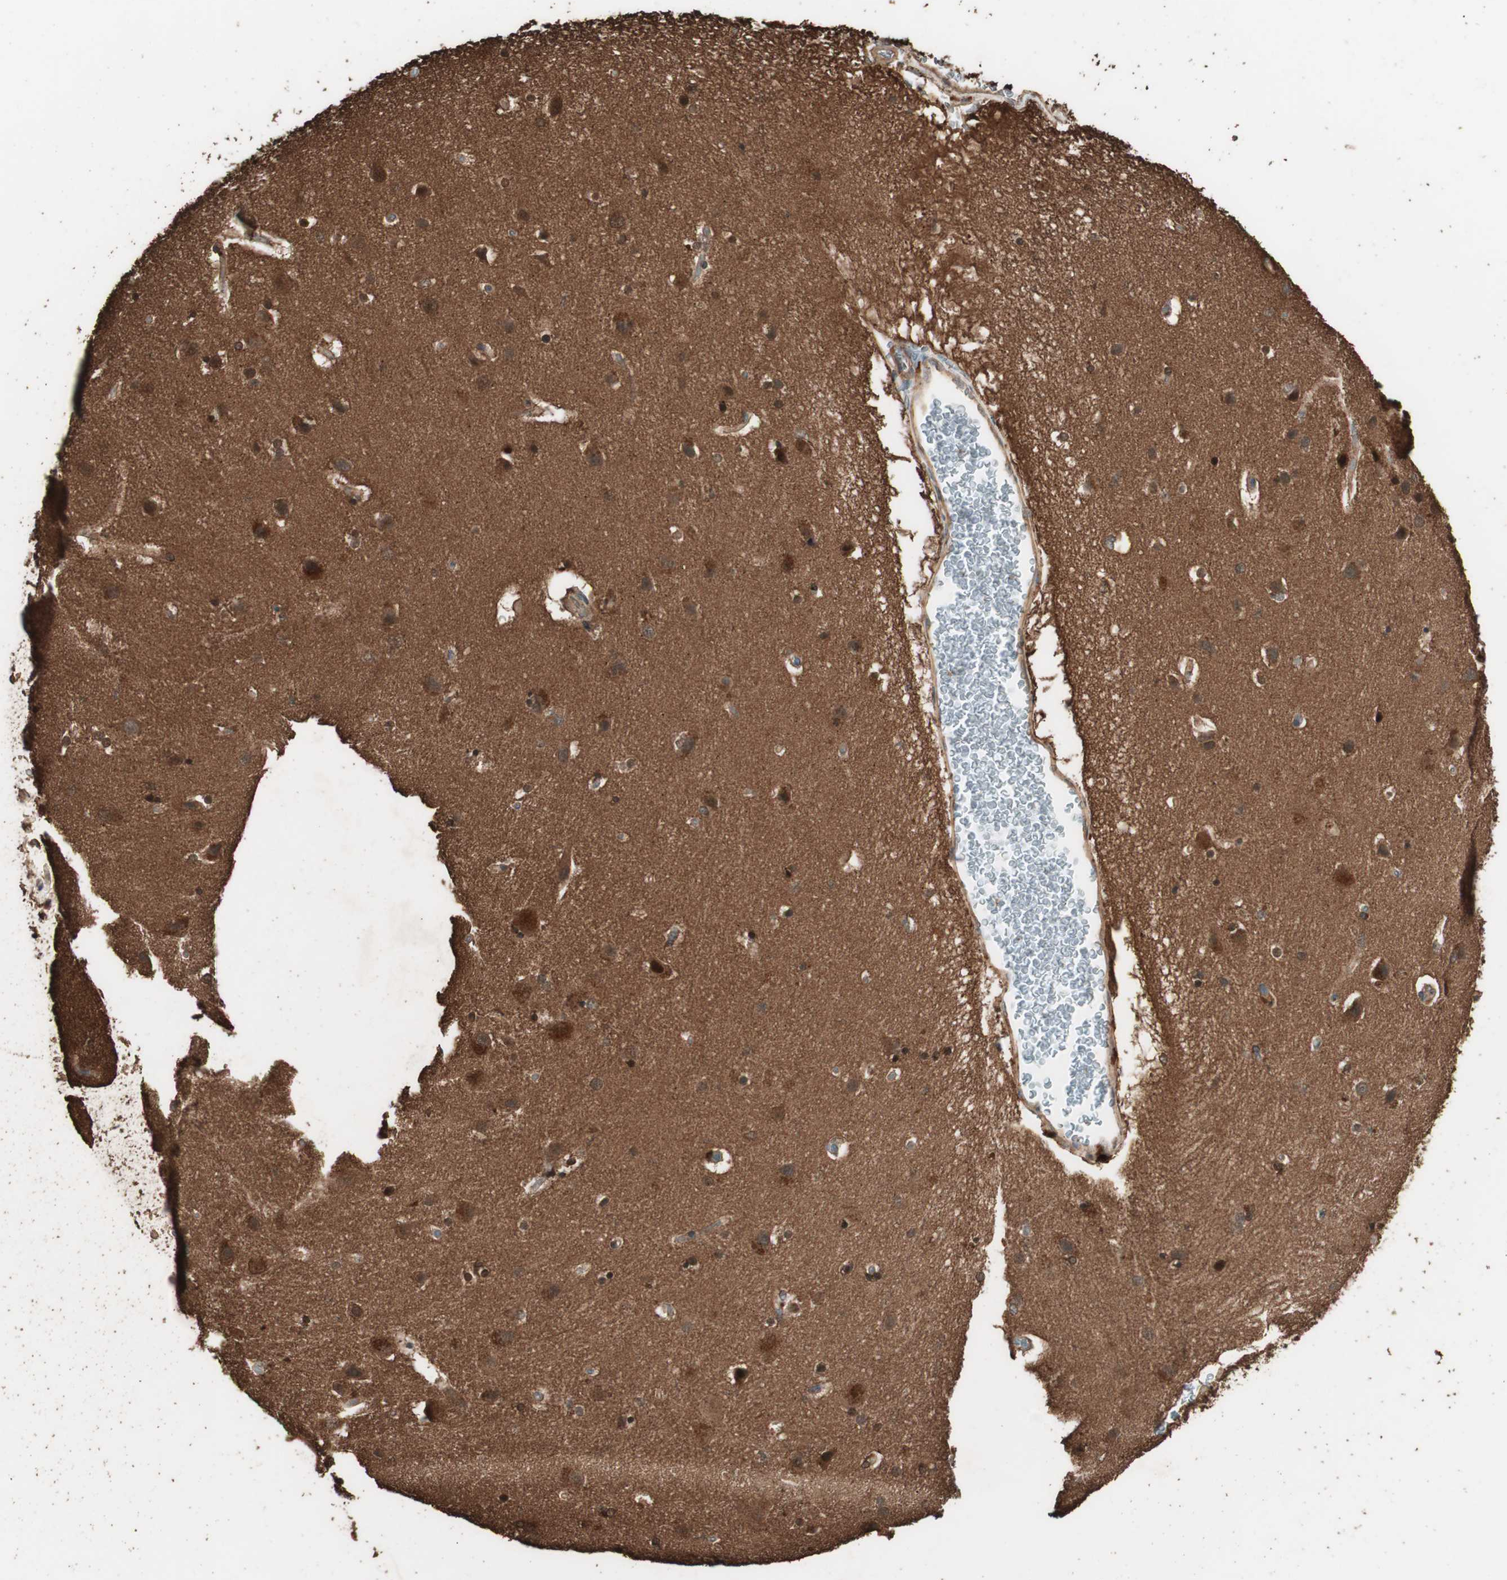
{"staining": {"intensity": "moderate", "quantity": ">75%", "location": "cytoplasmic/membranous"}, "tissue": "caudate", "cell_type": "Glial cells", "image_type": "normal", "snomed": [{"axis": "morphology", "description": "Normal tissue, NOS"}, {"axis": "topography", "description": "Lateral ventricle wall"}], "caption": "Unremarkable caudate exhibits moderate cytoplasmic/membranous expression in approximately >75% of glial cells The protein is stained brown, and the nuclei are stained in blue (DAB (3,3'-diaminobenzidine) IHC with brightfield microscopy, high magnification)..", "gene": "CCN4", "patient": {"sex": "female", "age": 54}}